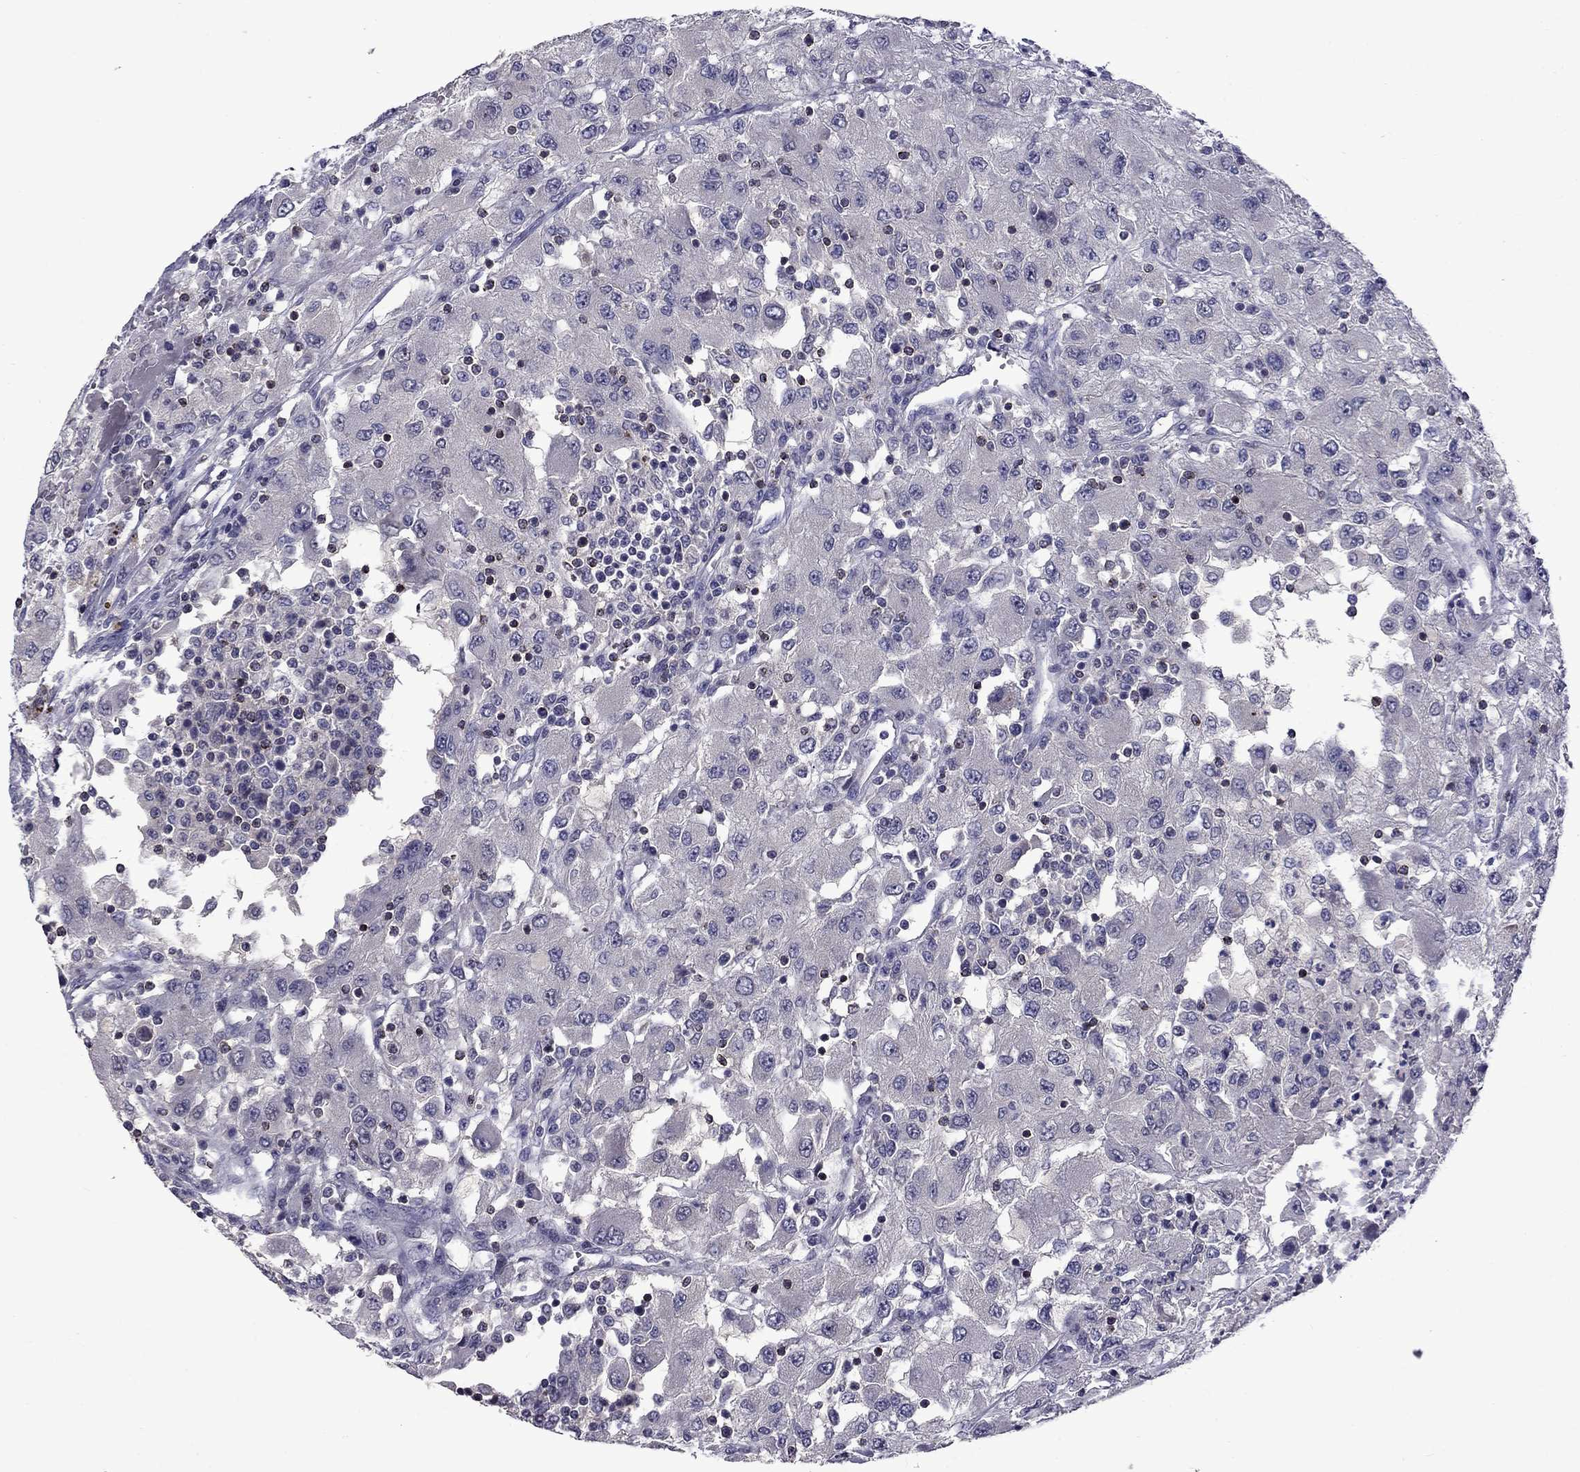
{"staining": {"intensity": "negative", "quantity": "none", "location": "none"}, "tissue": "renal cancer", "cell_type": "Tumor cells", "image_type": "cancer", "snomed": [{"axis": "morphology", "description": "Adenocarcinoma, NOS"}, {"axis": "topography", "description": "Kidney"}], "caption": "Human renal cancer (adenocarcinoma) stained for a protein using immunohistochemistry (IHC) reveals no staining in tumor cells.", "gene": "SNTA1", "patient": {"sex": "female", "age": 67}}